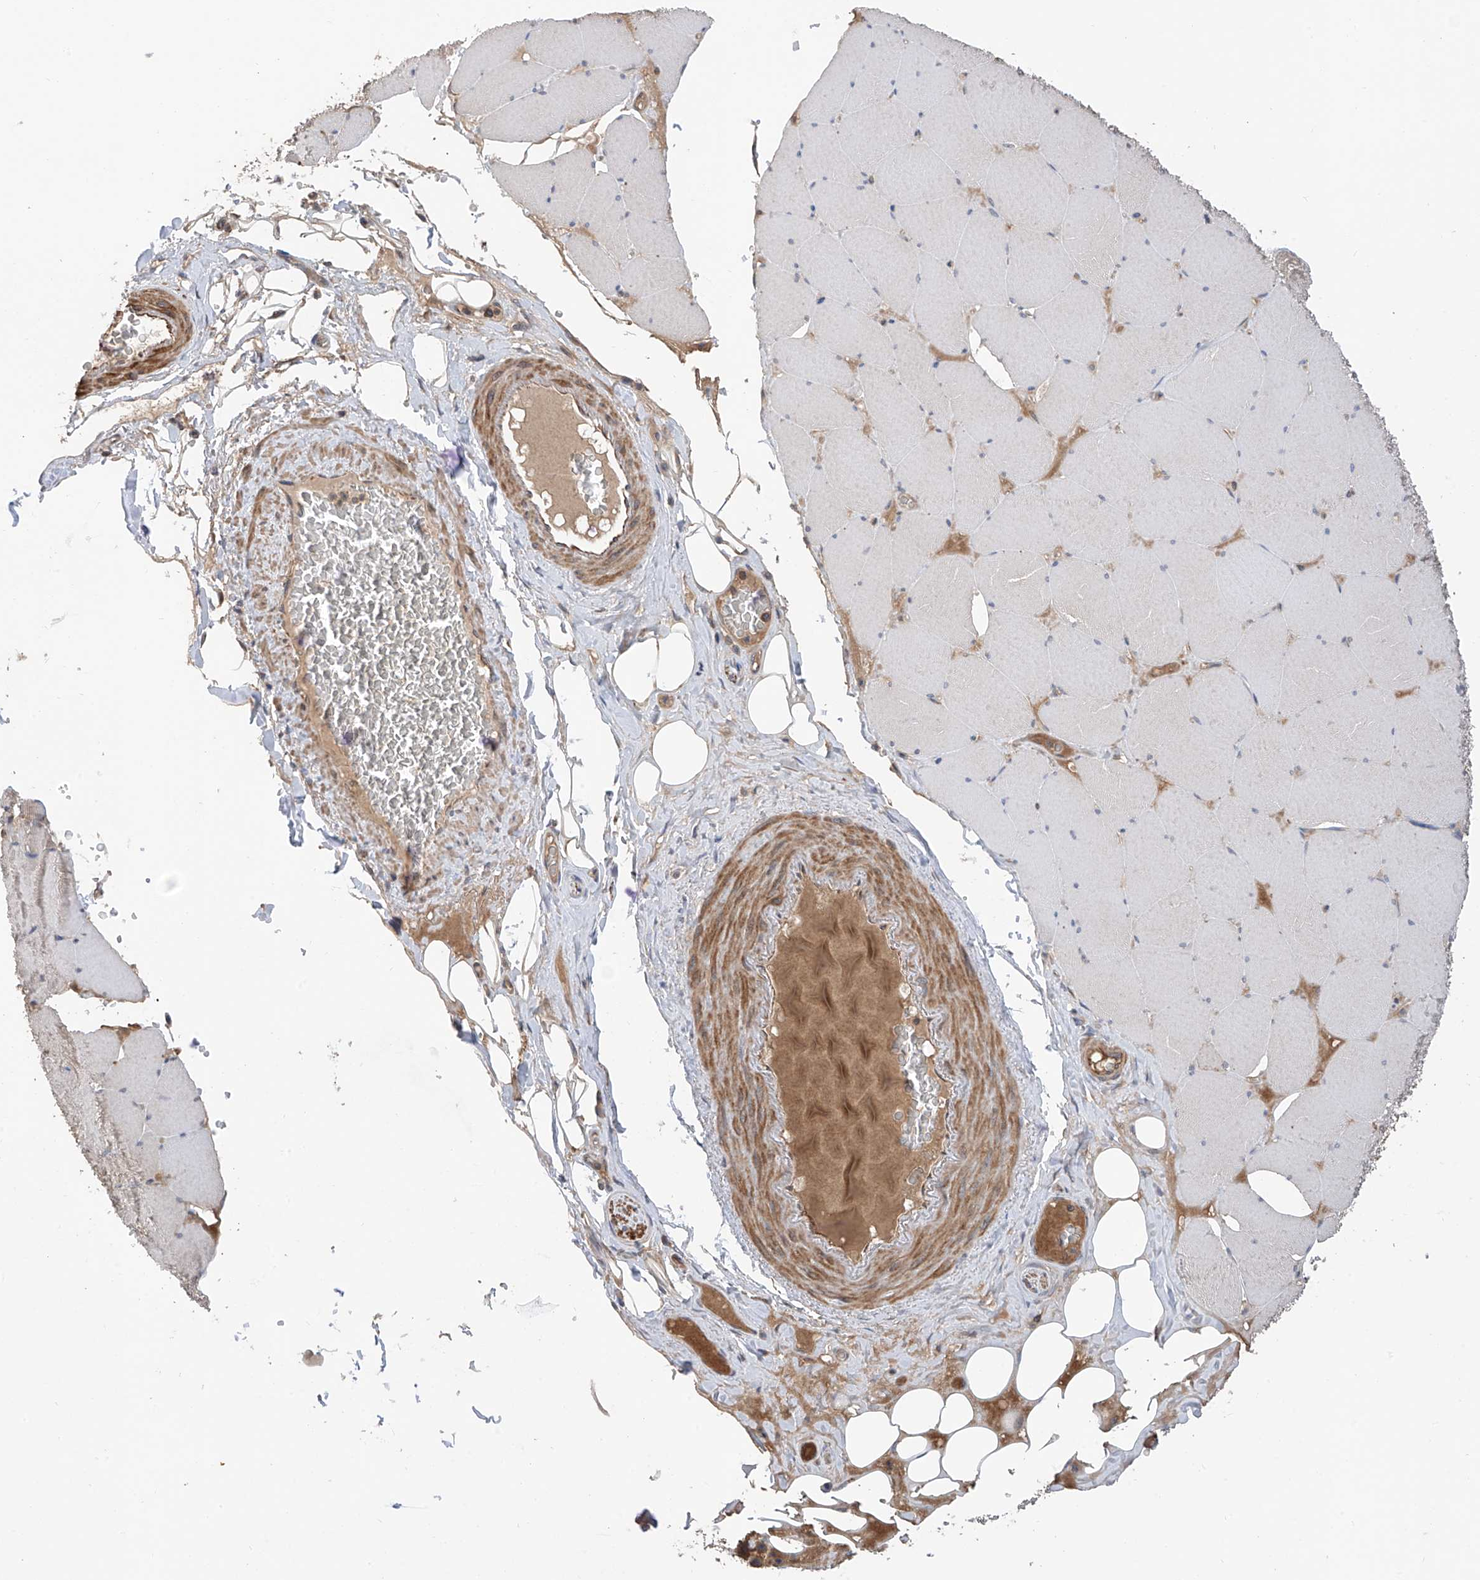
{"staining": {"intensity": "moderate", "quantity": "25%-75%", "location": "cytoplasmic/membranous"}, "tissue": "skeletal muscle", "cell_type": "Myocytes", "image_type": "normal", "snomed": [{"axis": "morphology", "description": "Normal tissue, NOS"}, {"axis": "topography", "description": "Skeletal muscle"}, {"axis": "topography", "description": "Head-Neck"}], "caption": "DAB immunohistochemical staining of normal skeletal muscle shows moderate cytoplasmic/membranous protein expression in approximately 25%-75% of myocytes. (DAB IHC with brightfield microscopy, high magnification).", "gene": "RPAIN", "patient": {"sex": "male", "age": 66}}